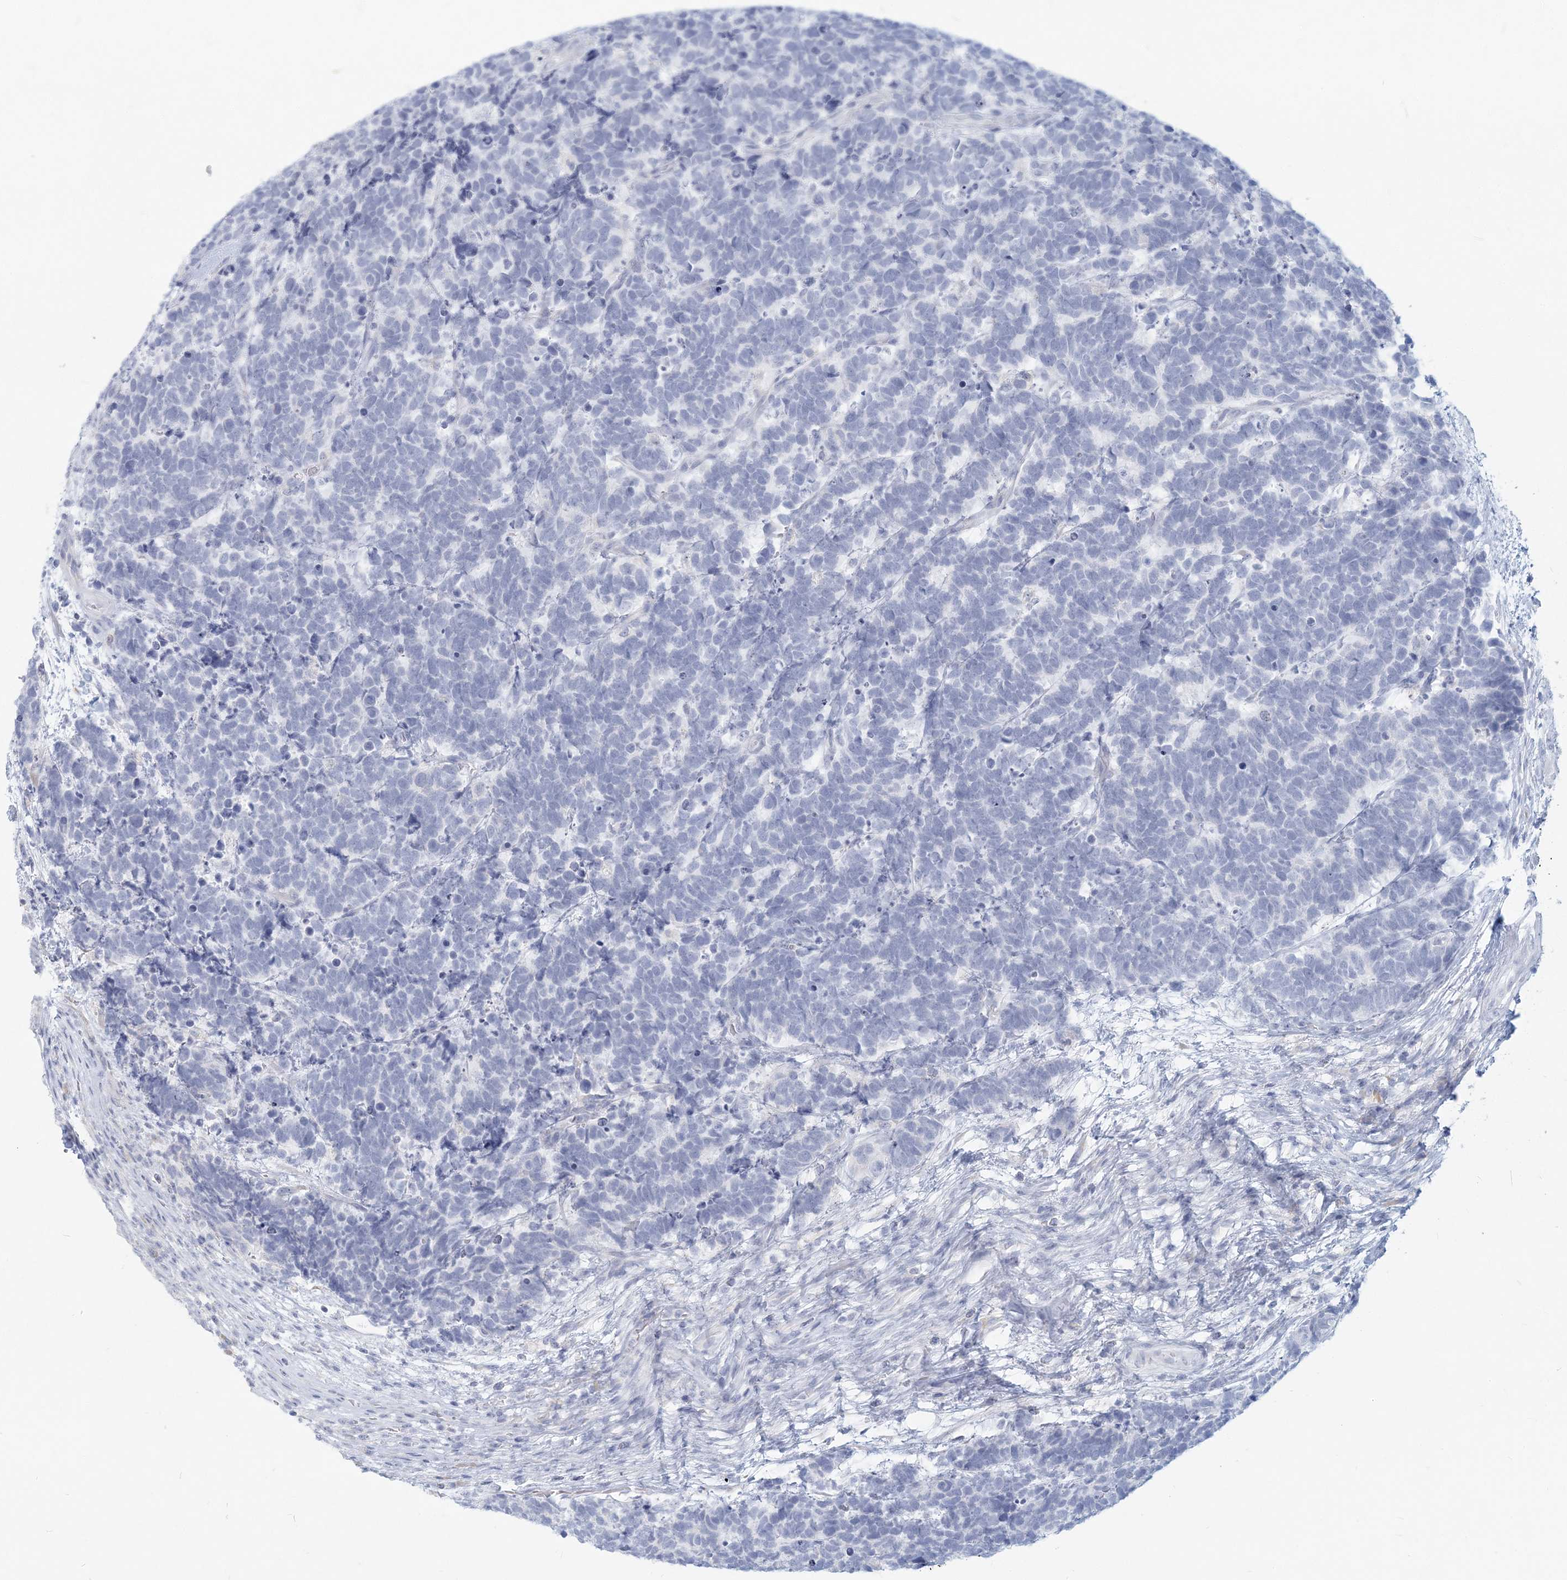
{"staining": {"intensity": "negative", "quantity": "none", "location": "none"}, "tissue": "carcinoid", "cell_type": "Tumor cells", "image_type": "cancer", "snomed": [{"axis": "morphology", "description": "Carcinoma, NOS"}, {"axis": "morphology", "description": "Carcinoid, malignant, NOS"}, {"axis": "topography", "description": "Urinary bladder"}], "caption": "Immunohistochemical staining of human carcinoid demonstrates no significant staining in tumor cells.", "gene": "CSN1S1", "patient": {"sex": "male", "age": 57}}